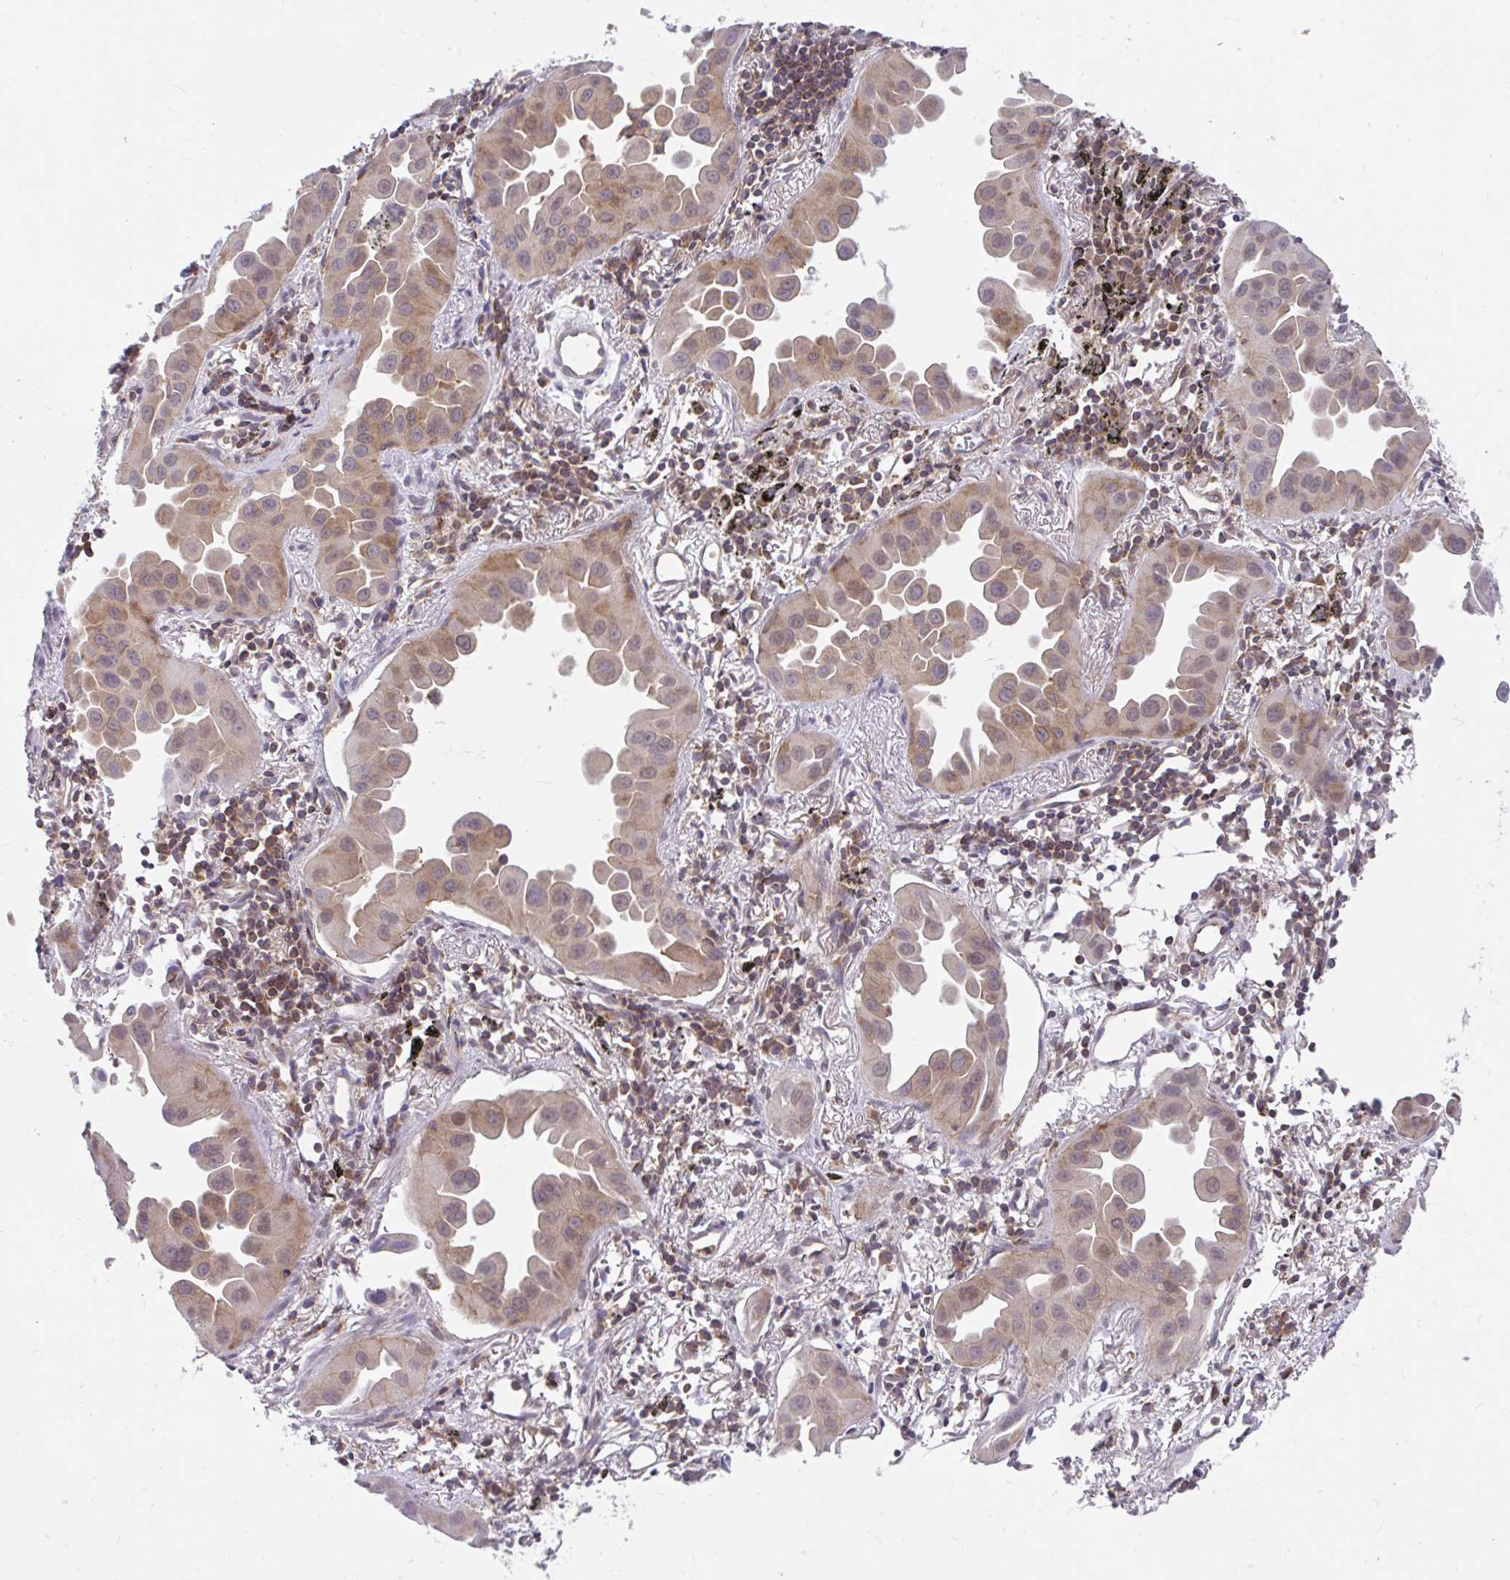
{"staining": {"intensity": "moderate", "quantity": "25%-75%", "location": "cytoplasmic/membranous,nuclear"}, "tissue": "lung cancer", "cell_type": "Tumor cells", "image_type": "cancer", "snomed": [{"axis": "morphology", "description": "Adenocarcinoma, NOS"}, {"axis": "topography", "description": "Lung"}], "caption": "IHC histopathology image of lung cancer (adenocarcinoma) stained for a protein (brown), which shows medium levels of moderate cytoplasmic/membranous and nuclear expression in about 25%-75% of tumor cells.", "gene": "RALBP1", "patient": {"sex": "male", "age": 68}}